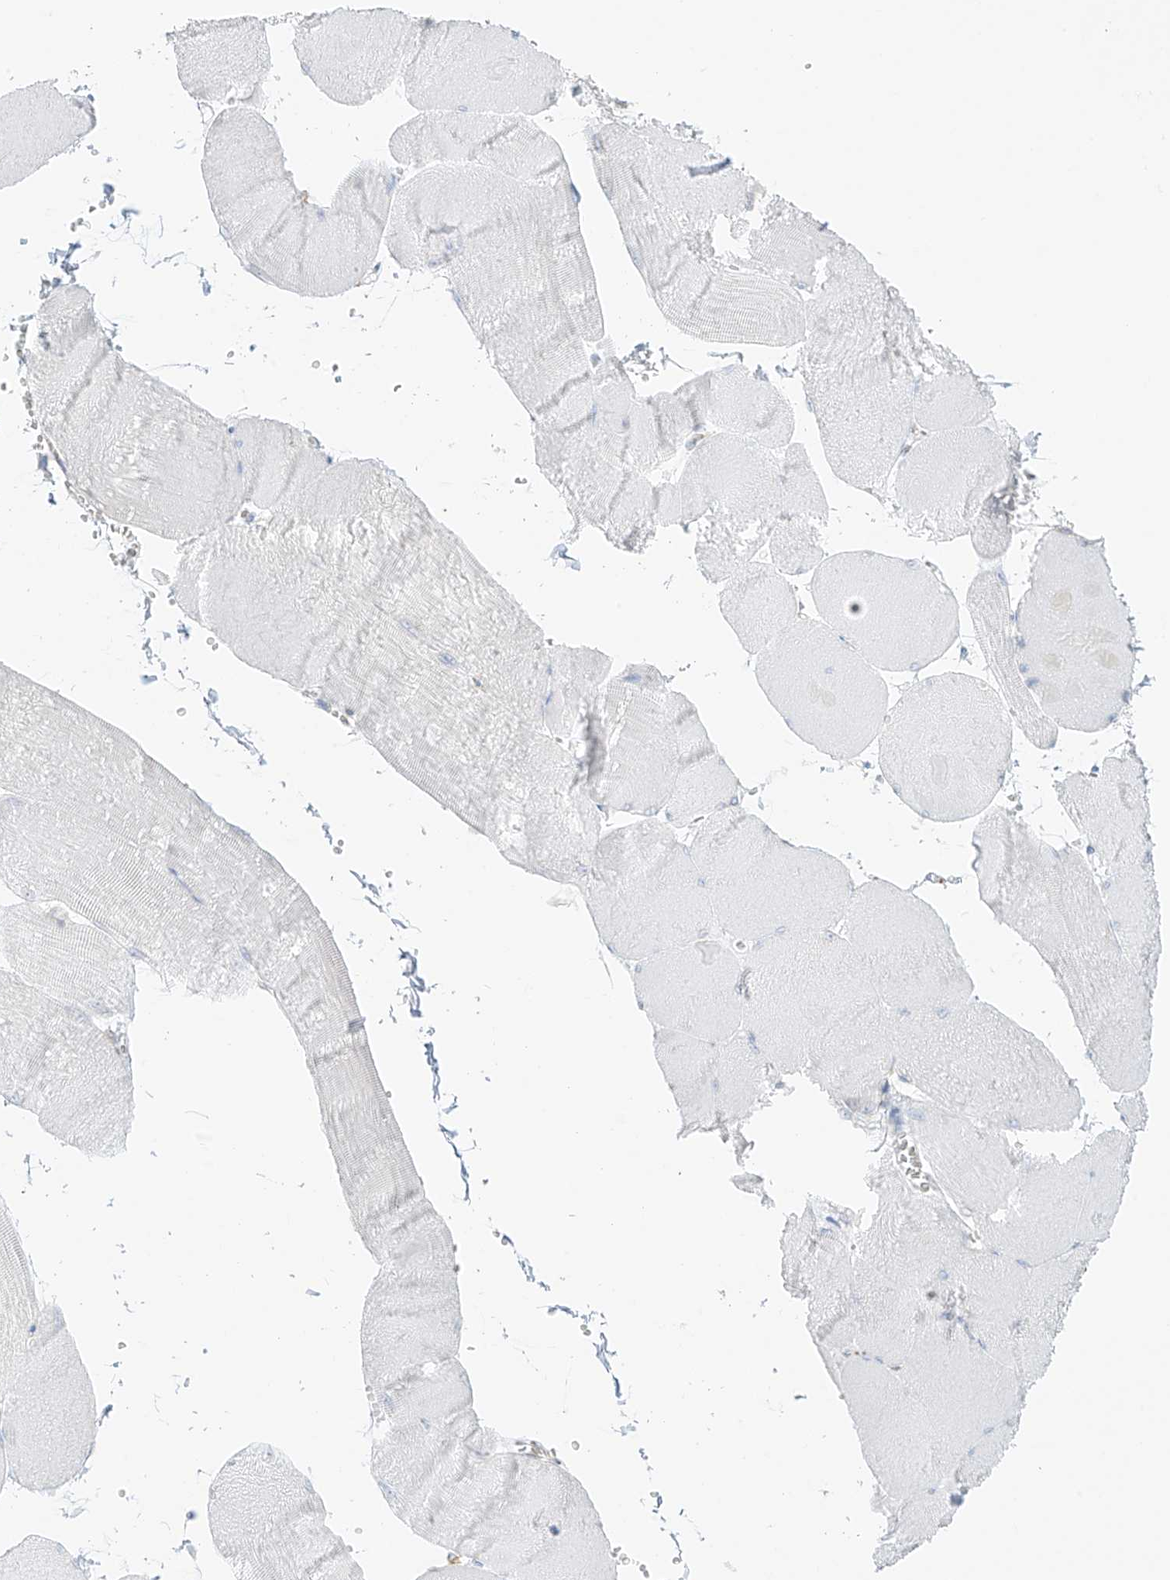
{"staining": {"intensity": "negative", "quantity": "none", "location": "none"}, "tissue": "skeletal muscle", "cell_type": "Myocytes", "image_type": "normal", "snomed": [{"axis": "morphology", "description": "Normal tissue, NOS"}, {"axis": "morphology", "description": "Basal cell carcinoma"}, {"axis": "topography", "description": "Skeletal muscle"}], "caption": "Immunohistochemistry (IHC) image of benign skeletal muscle stained for a protein (brown), which reveals no expression in myocytes. The staining was performed using DAB (3,3'-diaminobenzidine) to visualize the protein expression in brown, while the nuclei were stained in blue with hematoxylin (Magnification: 20x).", "gene": "LRRC59", "patient": {"sex": "female", "age": 64}}